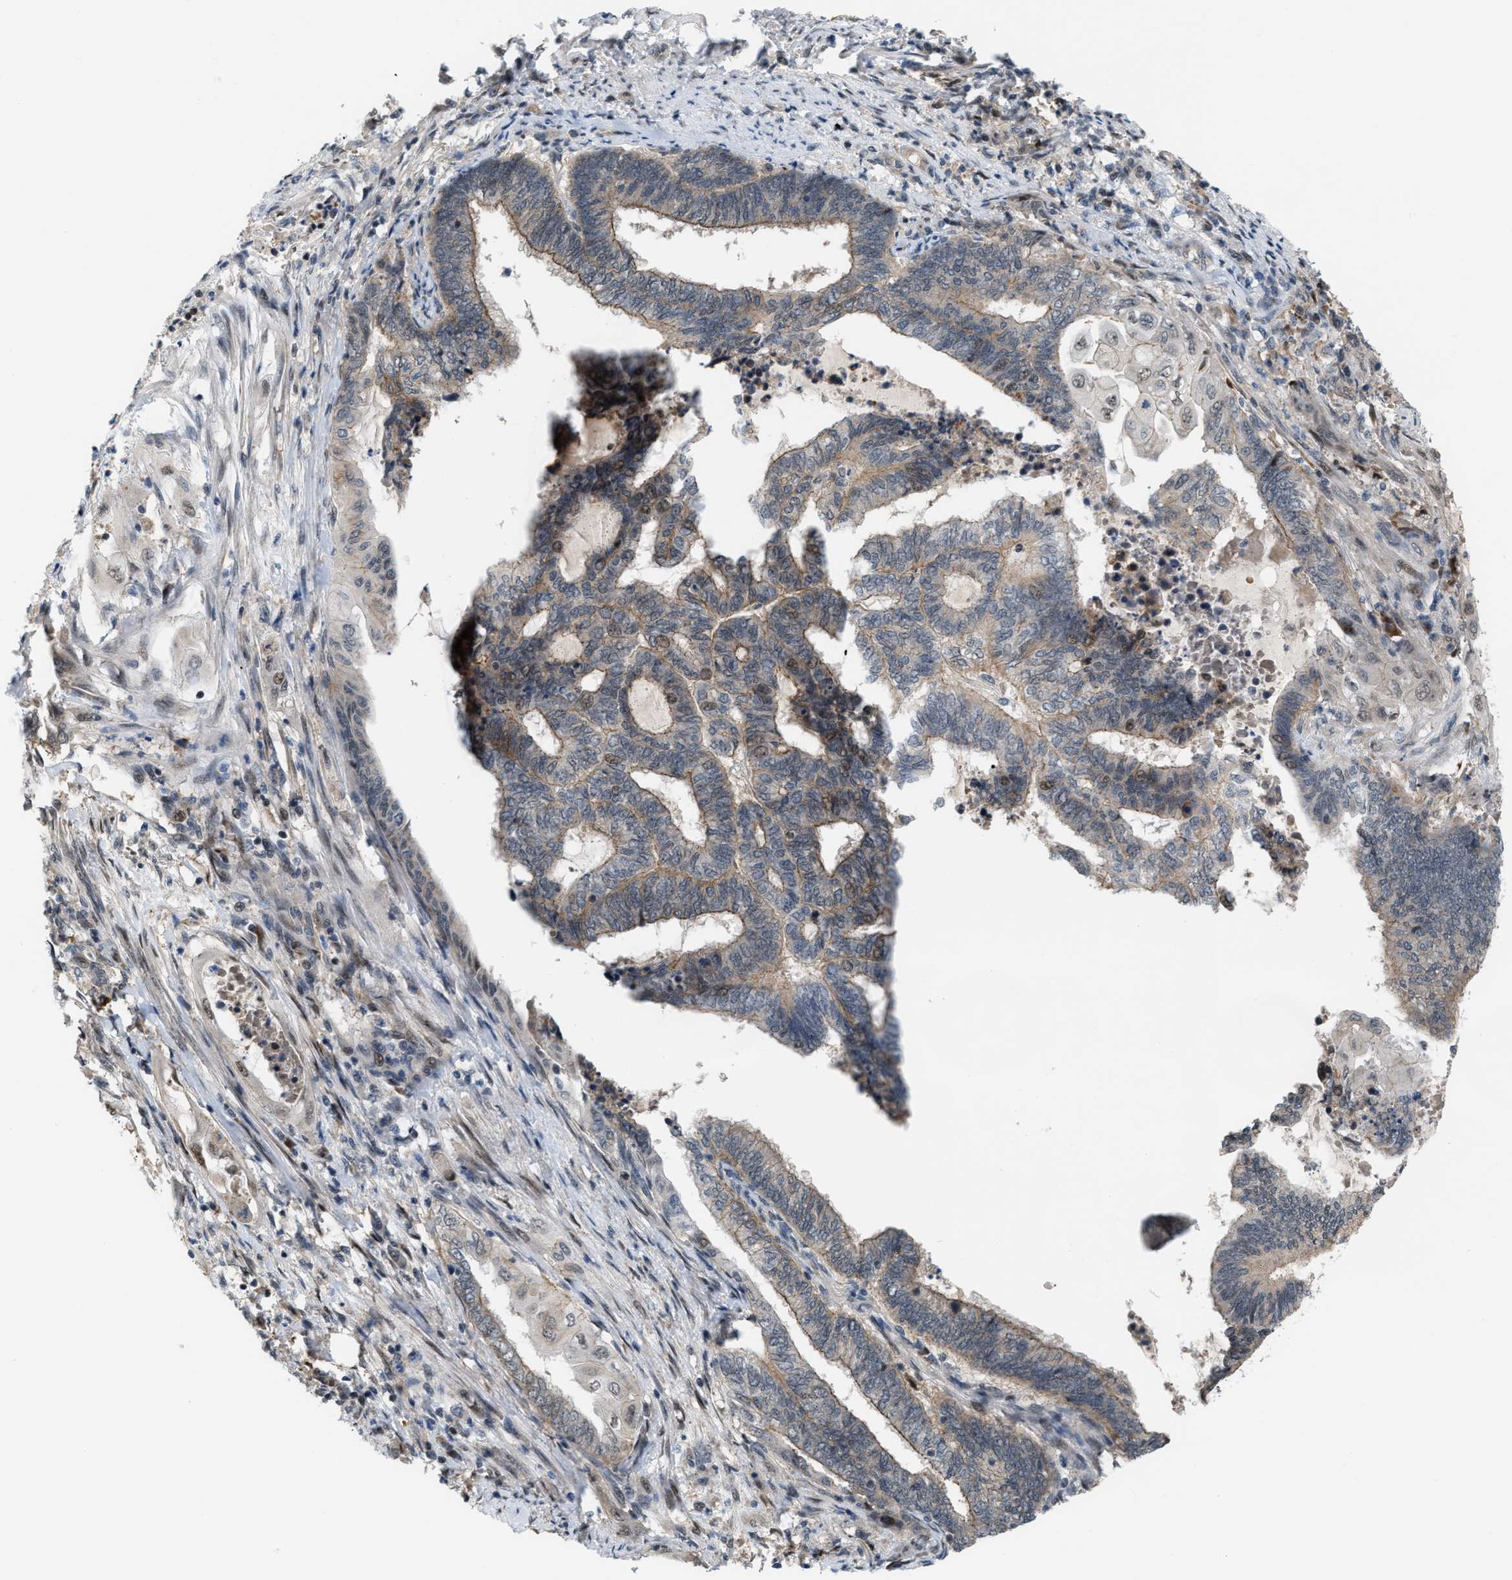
{"staining": {"intensity": "weak", "quantity": "25%-75%", "location": "cytoplasmic/membranous"}, "tissue": "endometrial cancer", "cell_type": "Tumor cells", "image_type": "cancer", "snomed": [{"axis": "morphology", "description": "Adenocarcinoma, NOS"}, {"axis": "topography", "description": "Uterus"}, {"axis": "topography", "description": "Endometrium"}], "caption": "An image of human endometrial adenocarcinoma stained for a protein shows weak cytoplasmic/membranous brown staining in tumor cells.", "gene": "RFFL", "patient": {"sex": "female", "age": 70}}